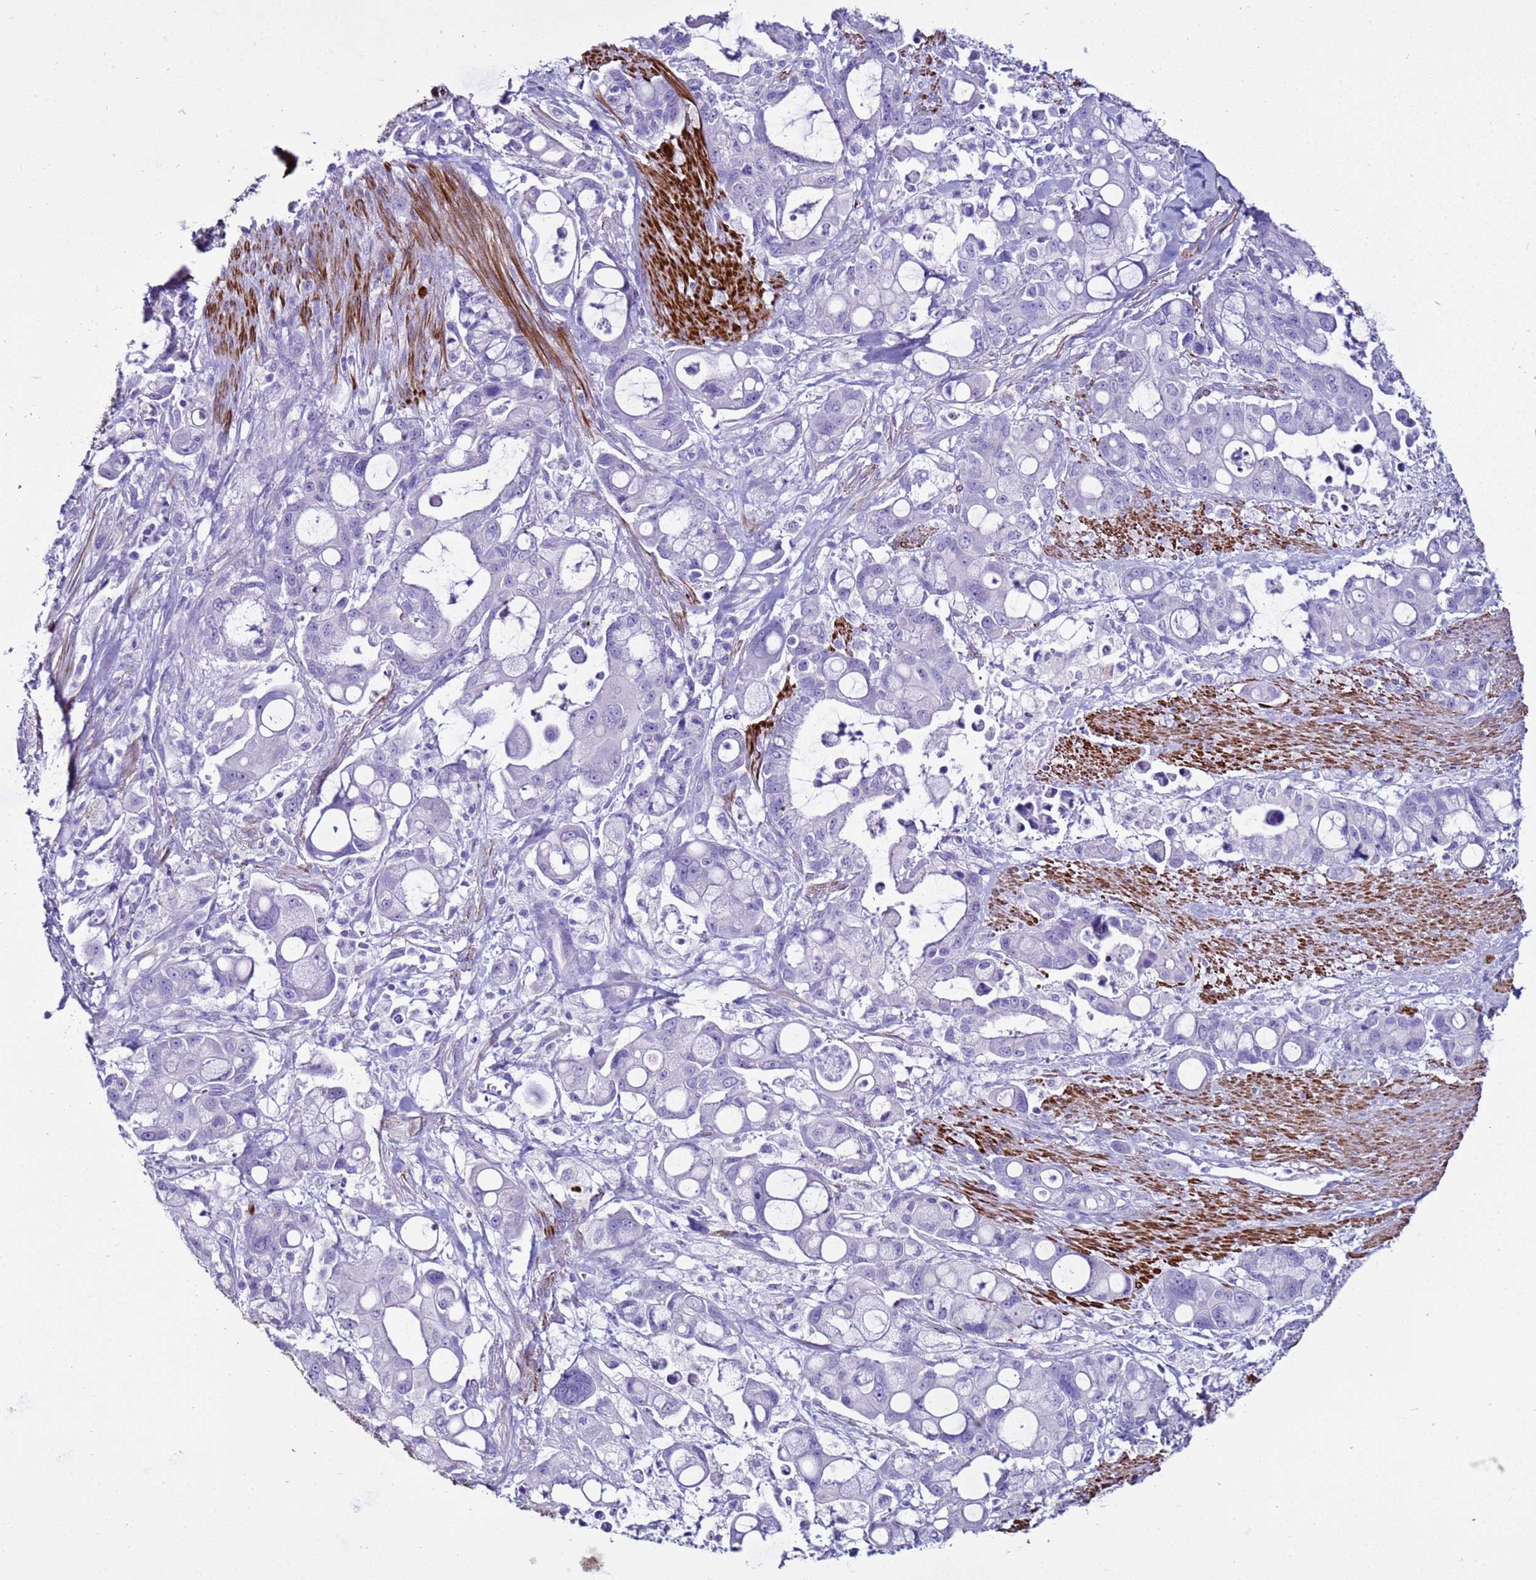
{"staining": {"intensity": "negative", "quantity": "none", "location": "none"}, "tissue": "pancreatic cancer", "cell_type": "Tumor cells", "image_type": "cancer", "snomed": [{"axis": "morphology", "description": "Adenocarcinoma, NOS"}, {"axis": "topography", "description": "Pancreas"}], "caption": "This is an IHC image of adenocarcinoma (pancreatic). There is no expression in tumor cells.", "gene": "LCMT1", "patient": {"sex": "male", "age": 68}}